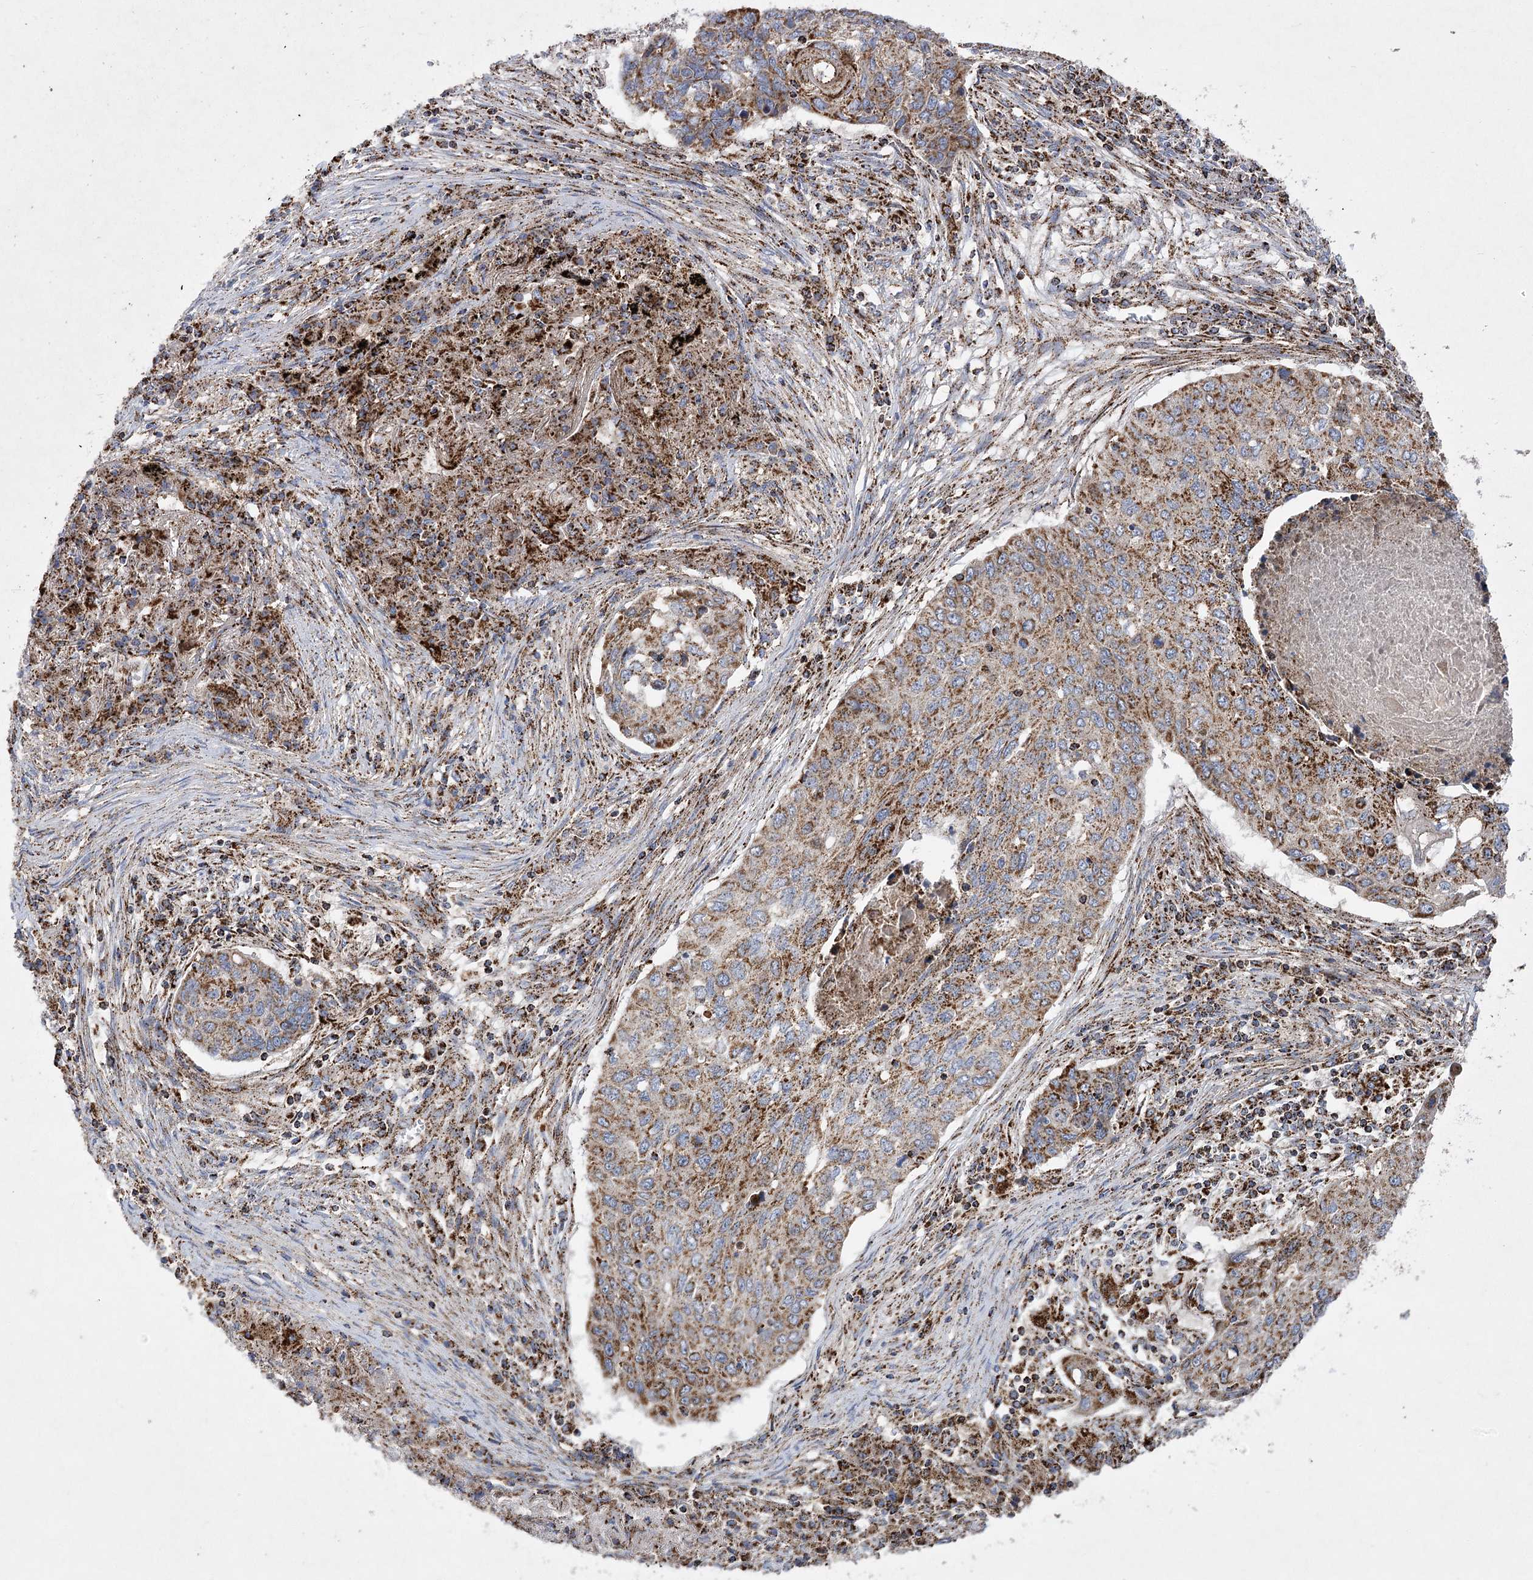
{"staining": {"intensity": "moderate", "quantity": ">75%", "location": "cytoplasmic/membranous"}, "tissue": "lung cancer", "cell_type": "Tumor cells", "image_type": "cancer", "snomed": [{"axis": "morphology", "description": "Squamous cell carcinoma, NOS"}, {"axis": "topography", "description": "Lung"}], "caption": "Immunohistochemistry of squamous cell carcinoma (lung) reveals medium levels of moderate cytoplasmic/membranous expression in approximately >75% of tumor cells. The staining was performed using DAB (3,3'-diaminobenzidine), with brown indicating positive protein expression. Nuclei are stained blue with hematoxylin.", "gene": "ASNSD1", "patient": {"sex": "female", "age": 63}}